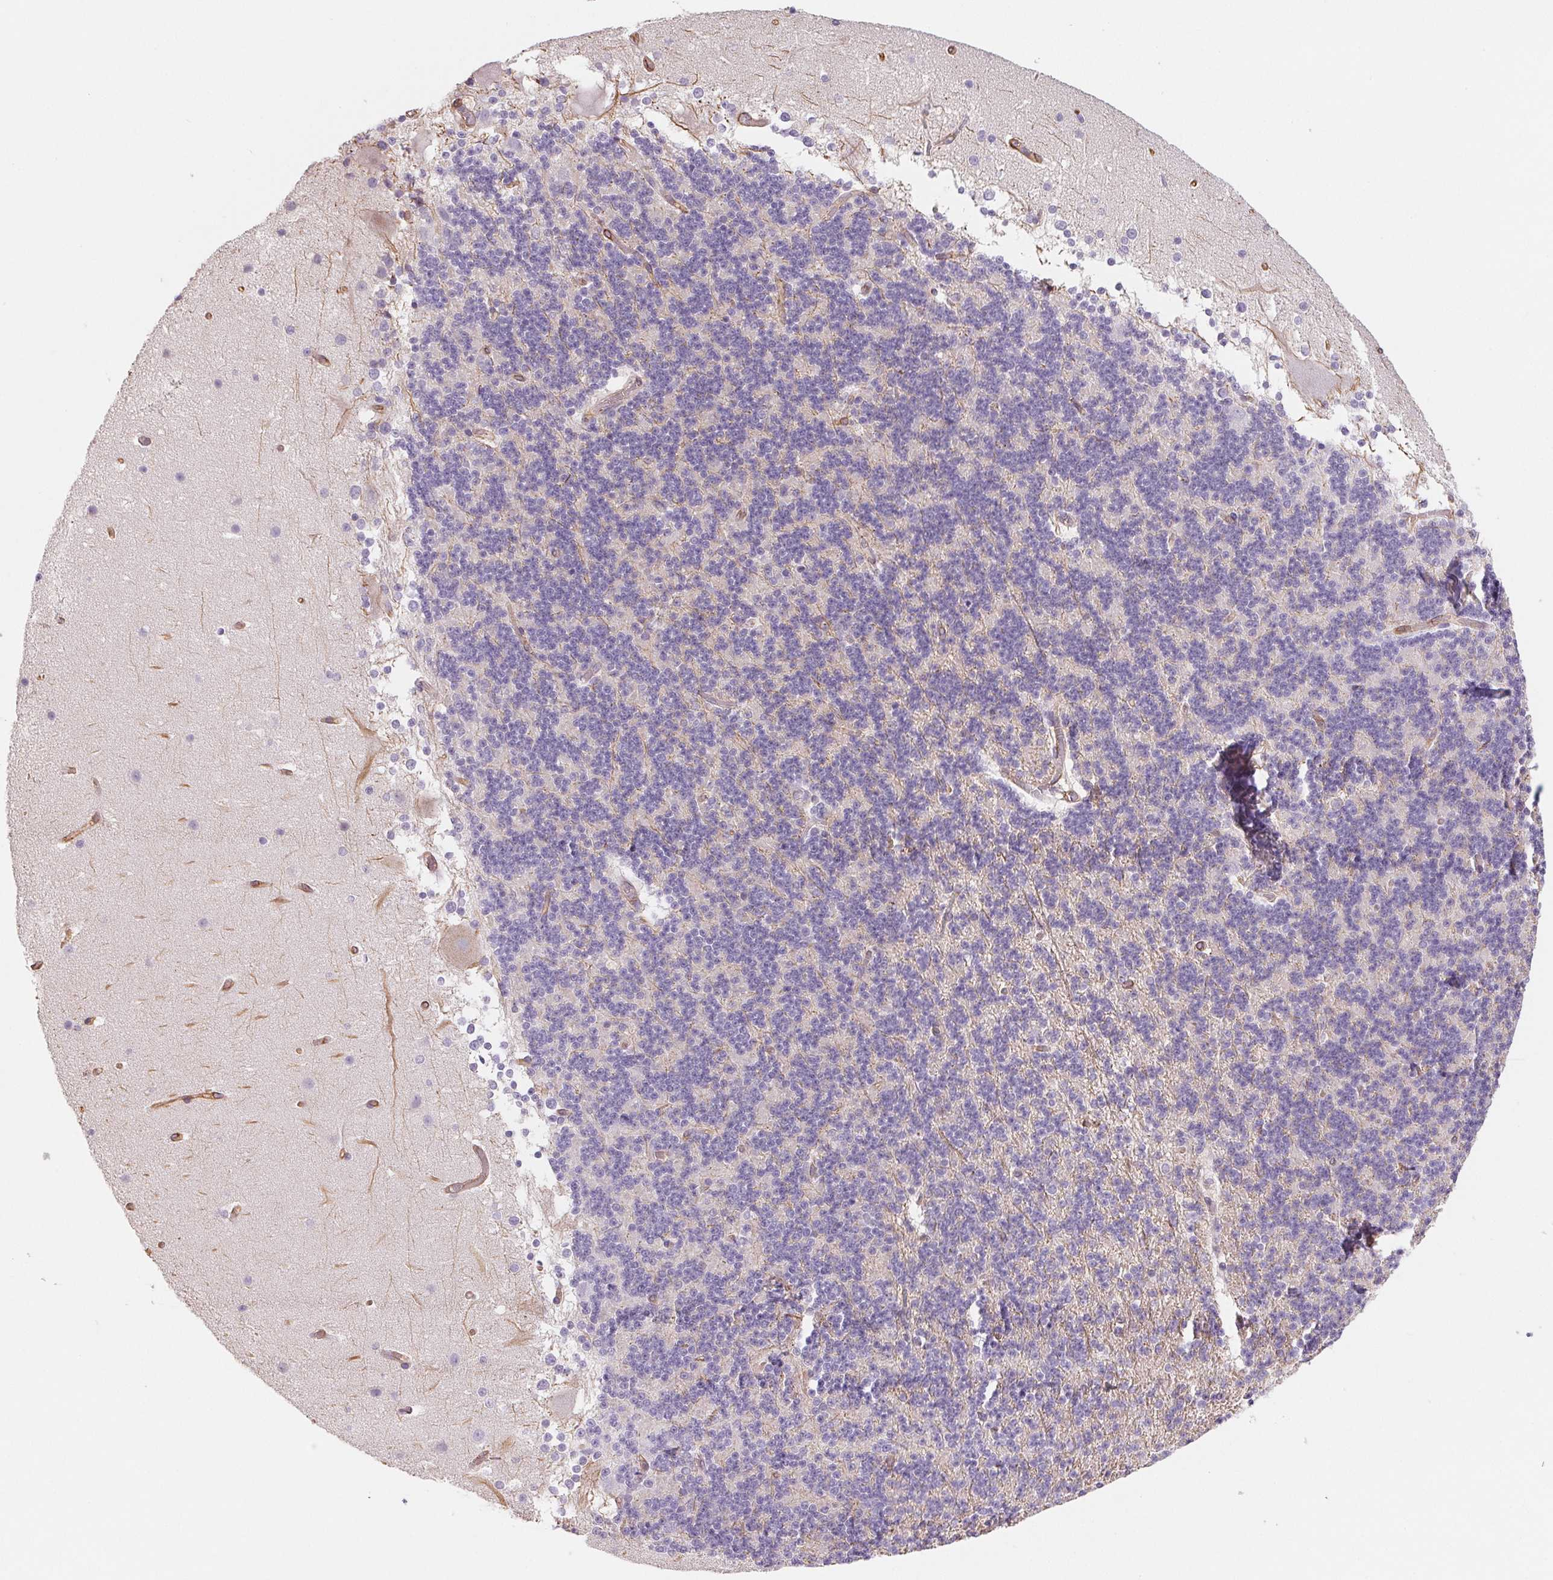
{"staining": {"intensity": "negative", "quantity": "none", "location": "none"}, "tissue": "cerebellum", "cell_type": "Cells in granular layer", "image_type": "normal", "snomed": [{"axis": "morphology", "description": "Normal tissue, NOS"}, {"axis": "topography", "description": "Cerebellum"}], "caption": "High magnification brightfield microscopy of benign cerebellum stained with DAB (brown) and counterstained with hematoxylin (blue): cells in granular layer show no significant expression. (DAB (3,3'-diaminobenzidine) IHC with hematoxylin counter stain).", "gene": "ANKRD13B", "patient": {"sex": "female", "age": 19}}